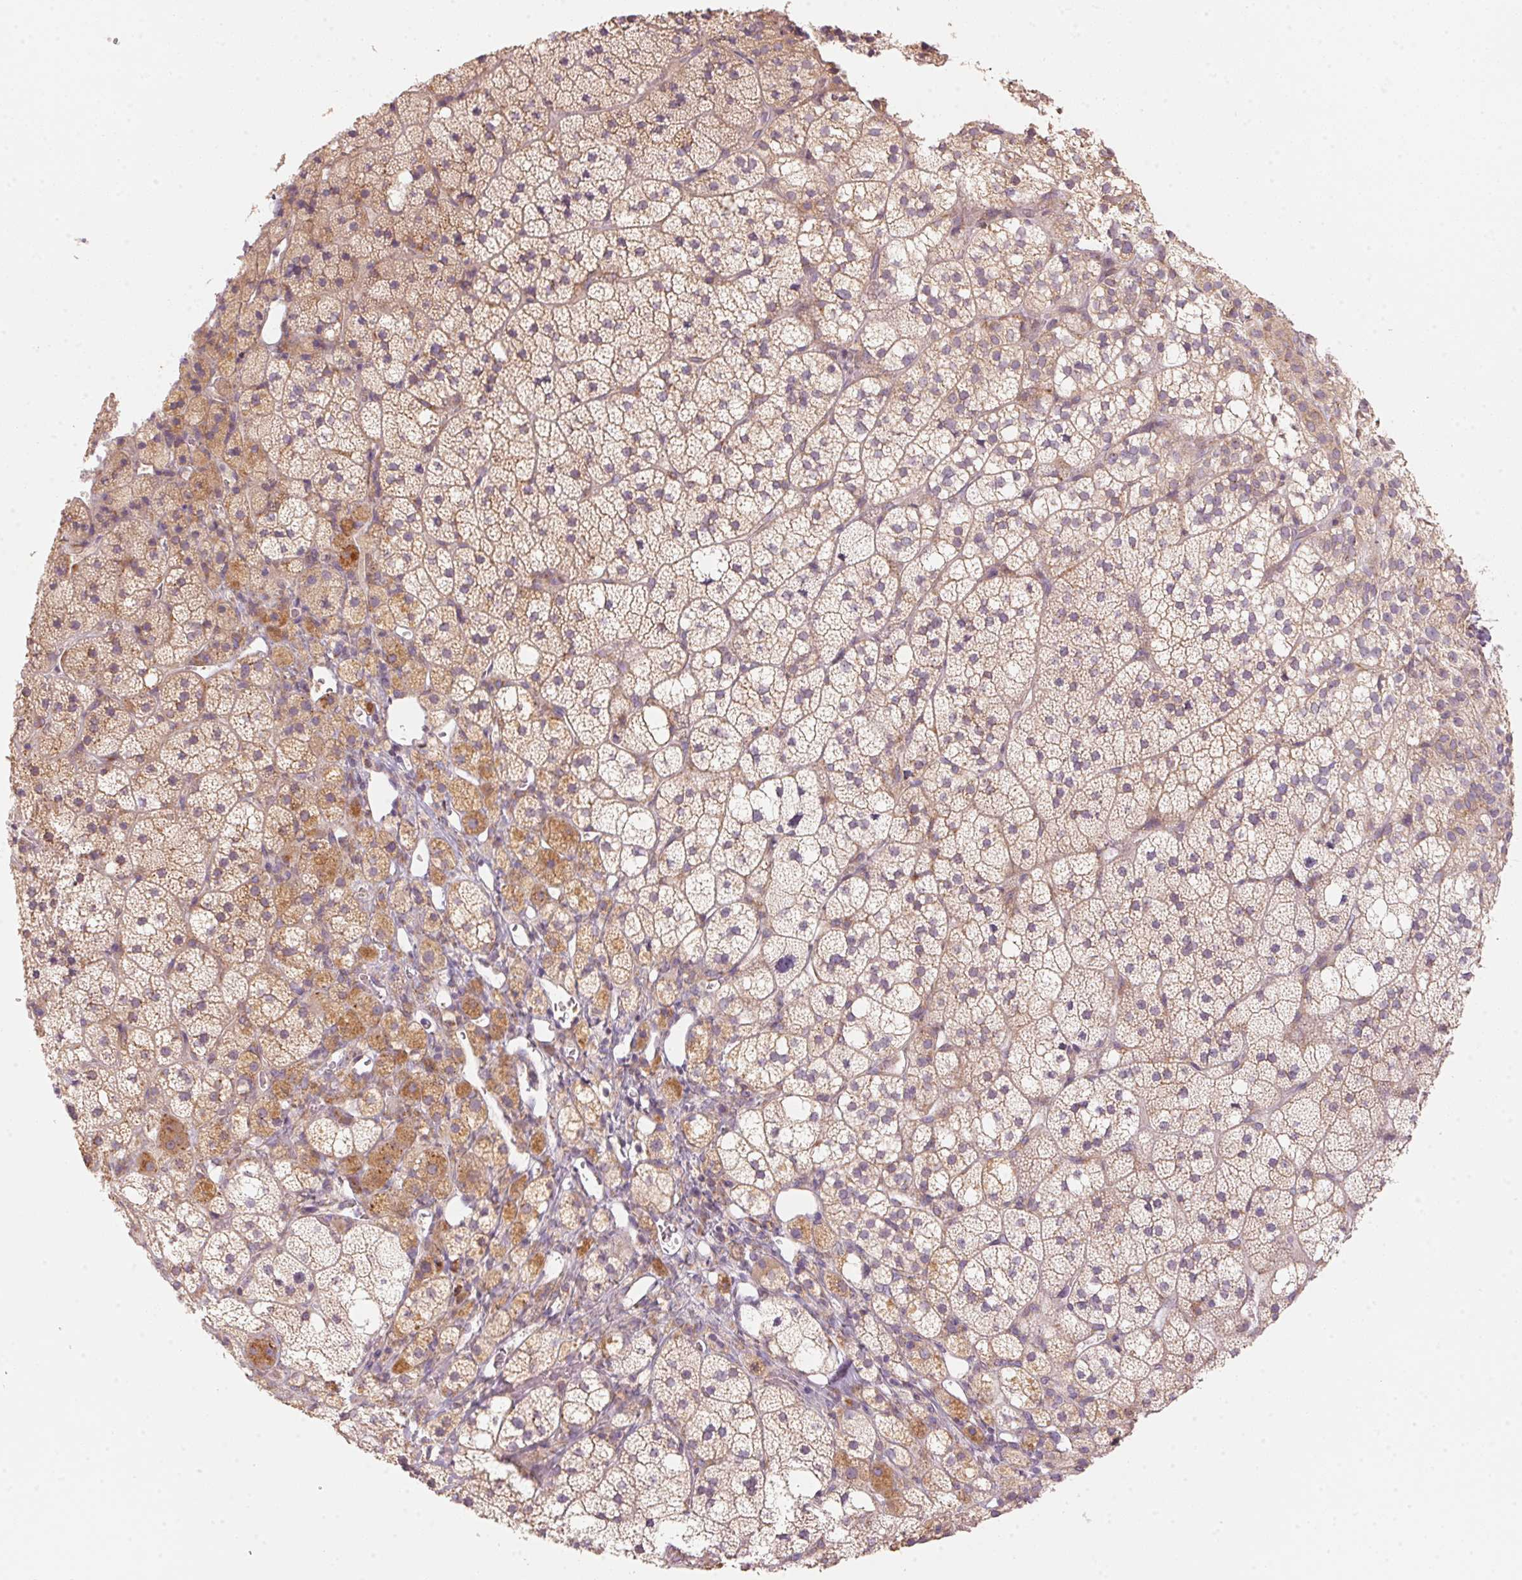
{"staining": {"intensity": "moderate", "quantity": ">75%", "location": "cytoplasmic/membranous"}, "tissue": "adrenal gland", "cell_type": "Glandular cells", "image_type": "normal", "snomed": [{"axis": "morphology", "description": "Normal tissue, NOS"}, {"axis": "topography", "description": "Adrenal gland"}], "caption": "Brown immunohistochemical staining in normal adrenal gland demonstrates moderate cytoplasmic/membranous expression in about >75% of glandular cells. (Stains: DAB (3,3'-diaminobenzidine) in brown, nuclei in blue, Microscopy: brightfield microscopy at high magnification).", "gene": "BLOC1S2", "patient": {"sex": "male", "age": 53}}